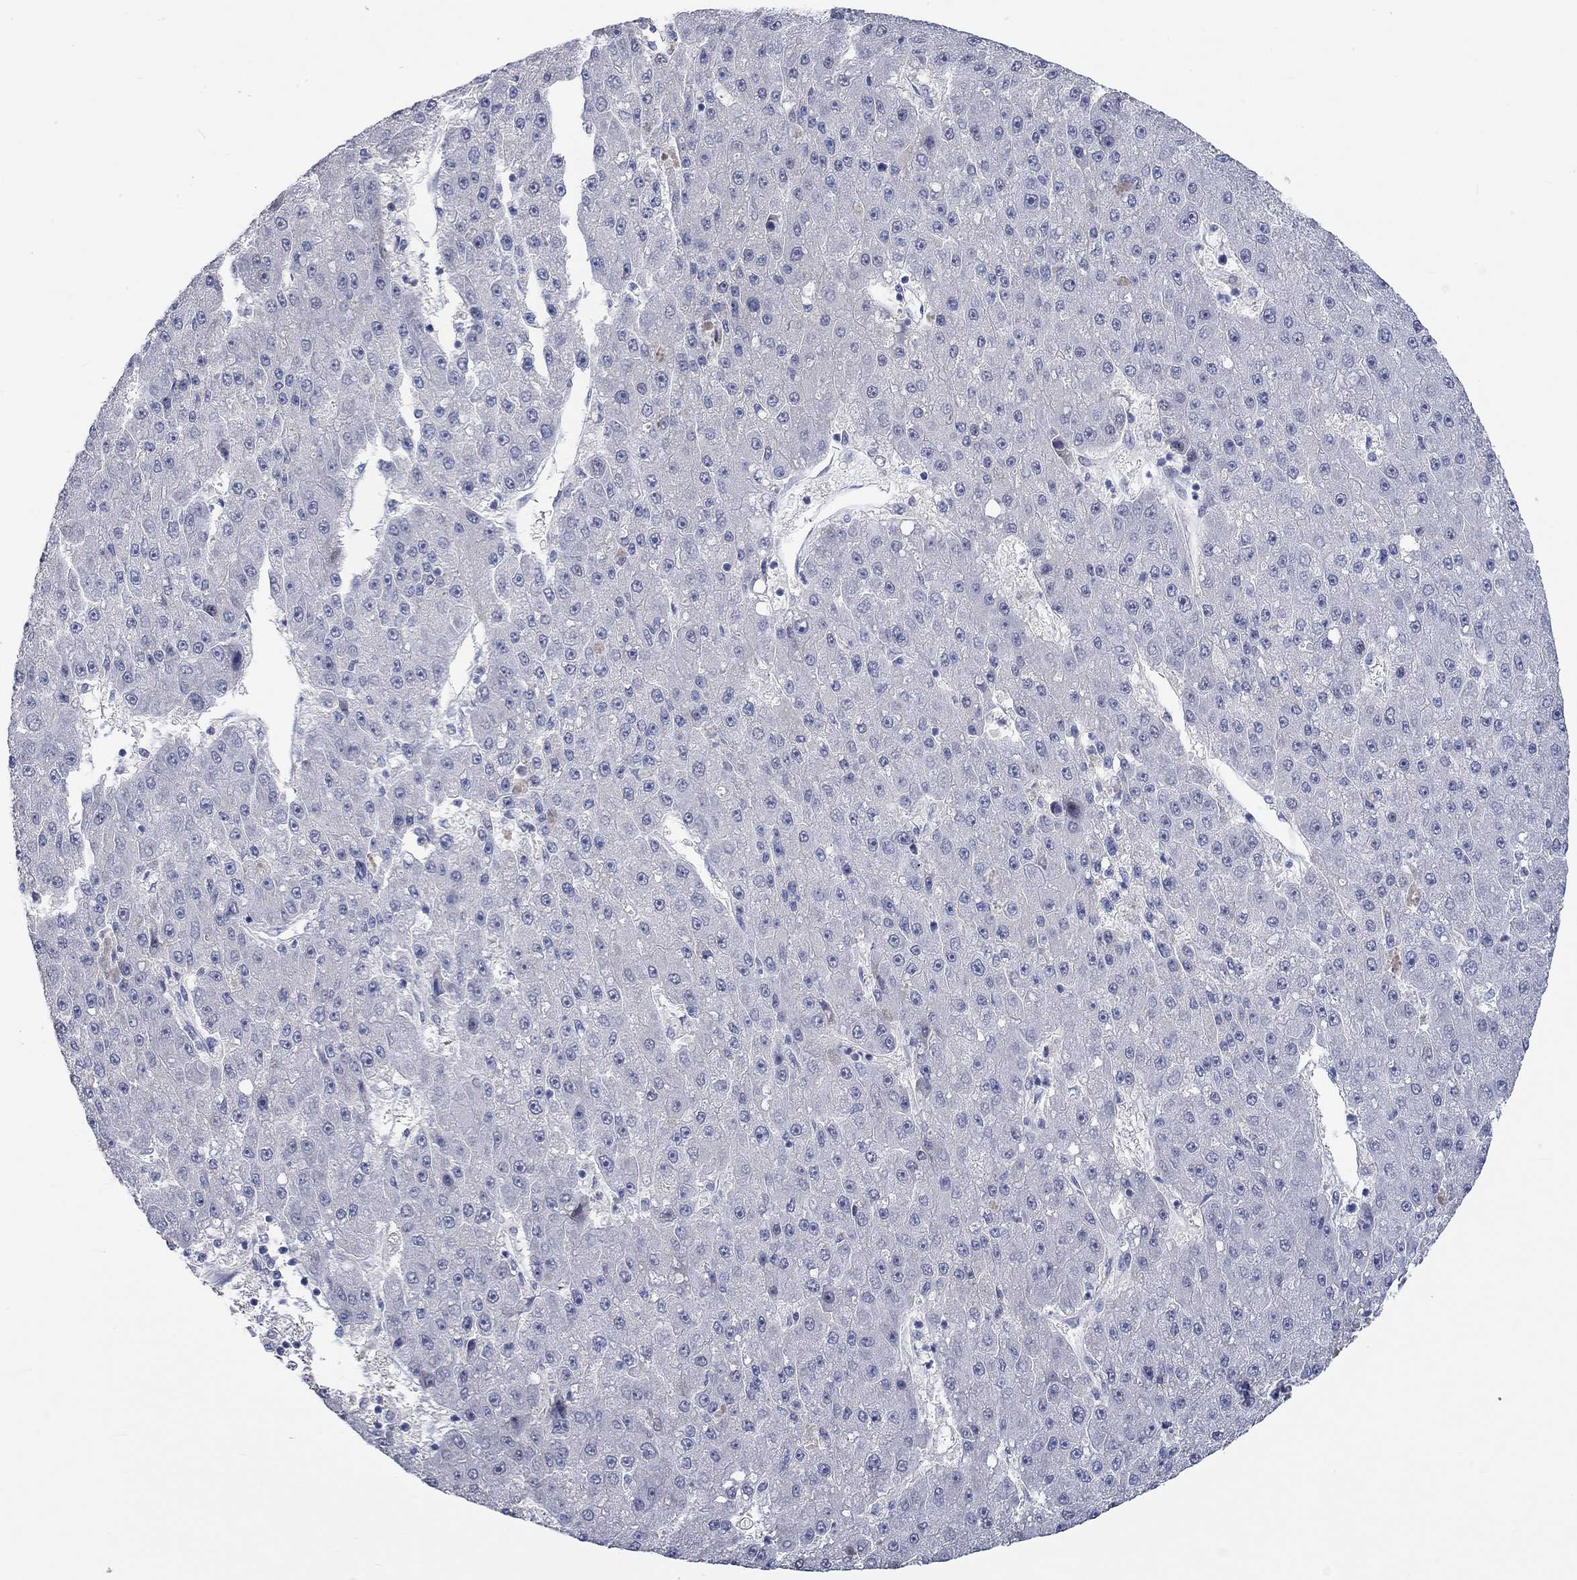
{"staining": {"intensity": "negative", "quantity": "none", "location": "none"}, "tissue": "liver cancer", "cell_type": "Tumor cells", "image_type": "cancer", "snomed": [{"axis": "morphology", "description": "Carcinoma, Hepatocellular, NOS"}, {"axis": "topography", "description": "Liver"}], "caption": "Tumor cells are negative for protein expression in human hepatocellular carcinoma (liver).", "gene": "PNMA5", "patient": {"sex": "male", "age": 67}}